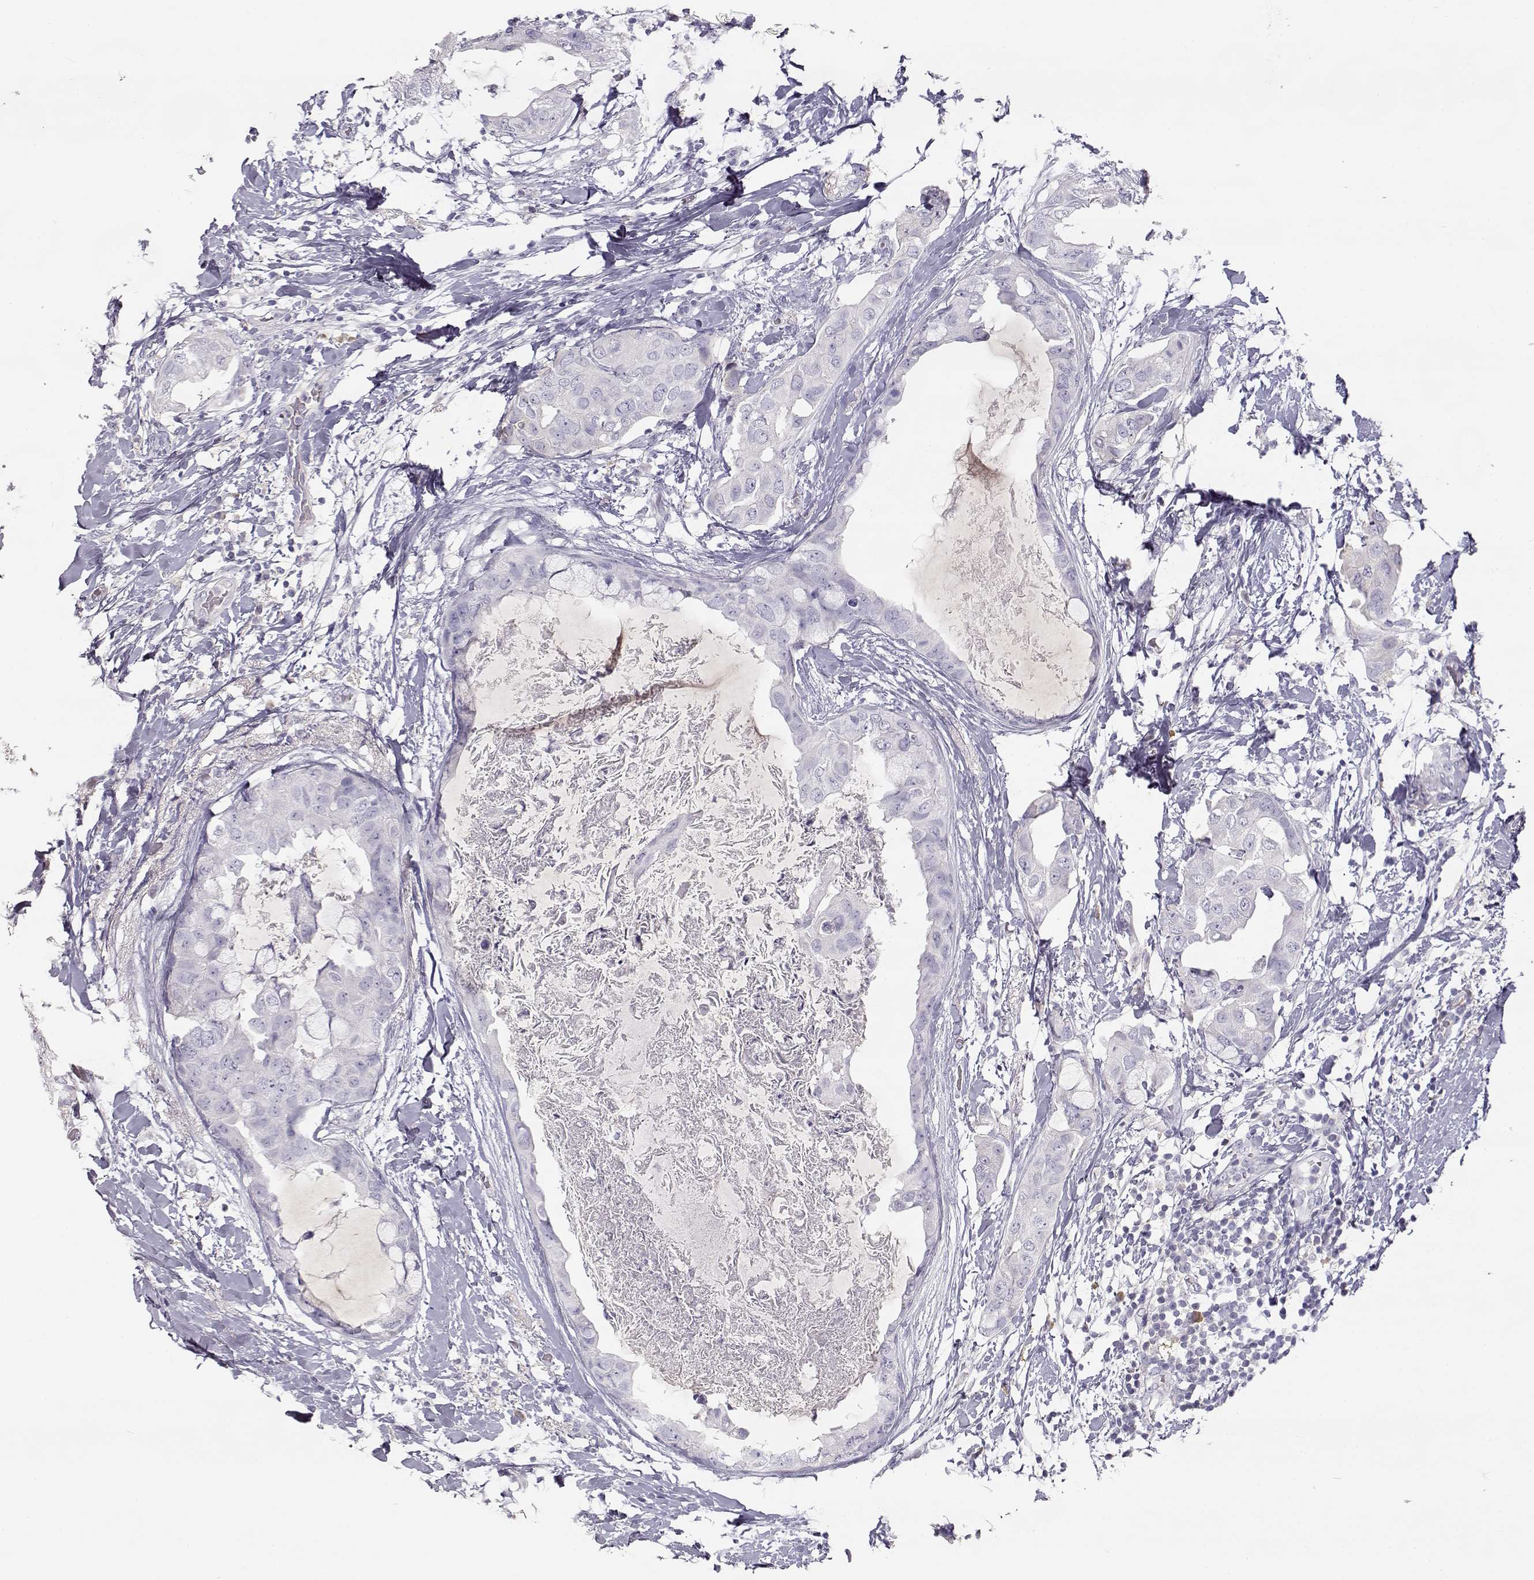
{"staining": {"intensity": "negative", "quantity": "none", "location": "none"}, "tissue": "breast cancer", "cell_type": "Tumor cells", "image_type": "cancer", "snomed": [{"axis": "morphology", "description": "Normal tissue, NOS"}, {"axis": "morphology", "description": "Duct carcinoma"}, {"axis": "topography", "description": "Breast"}], "caption": "Immunohistochemistry (IHC) of human breast intraductal carcinoma exhibits no expression in tumor cells.", "gene": "SLCO6A1", "patient": {"sex": "female", "age": 40}}